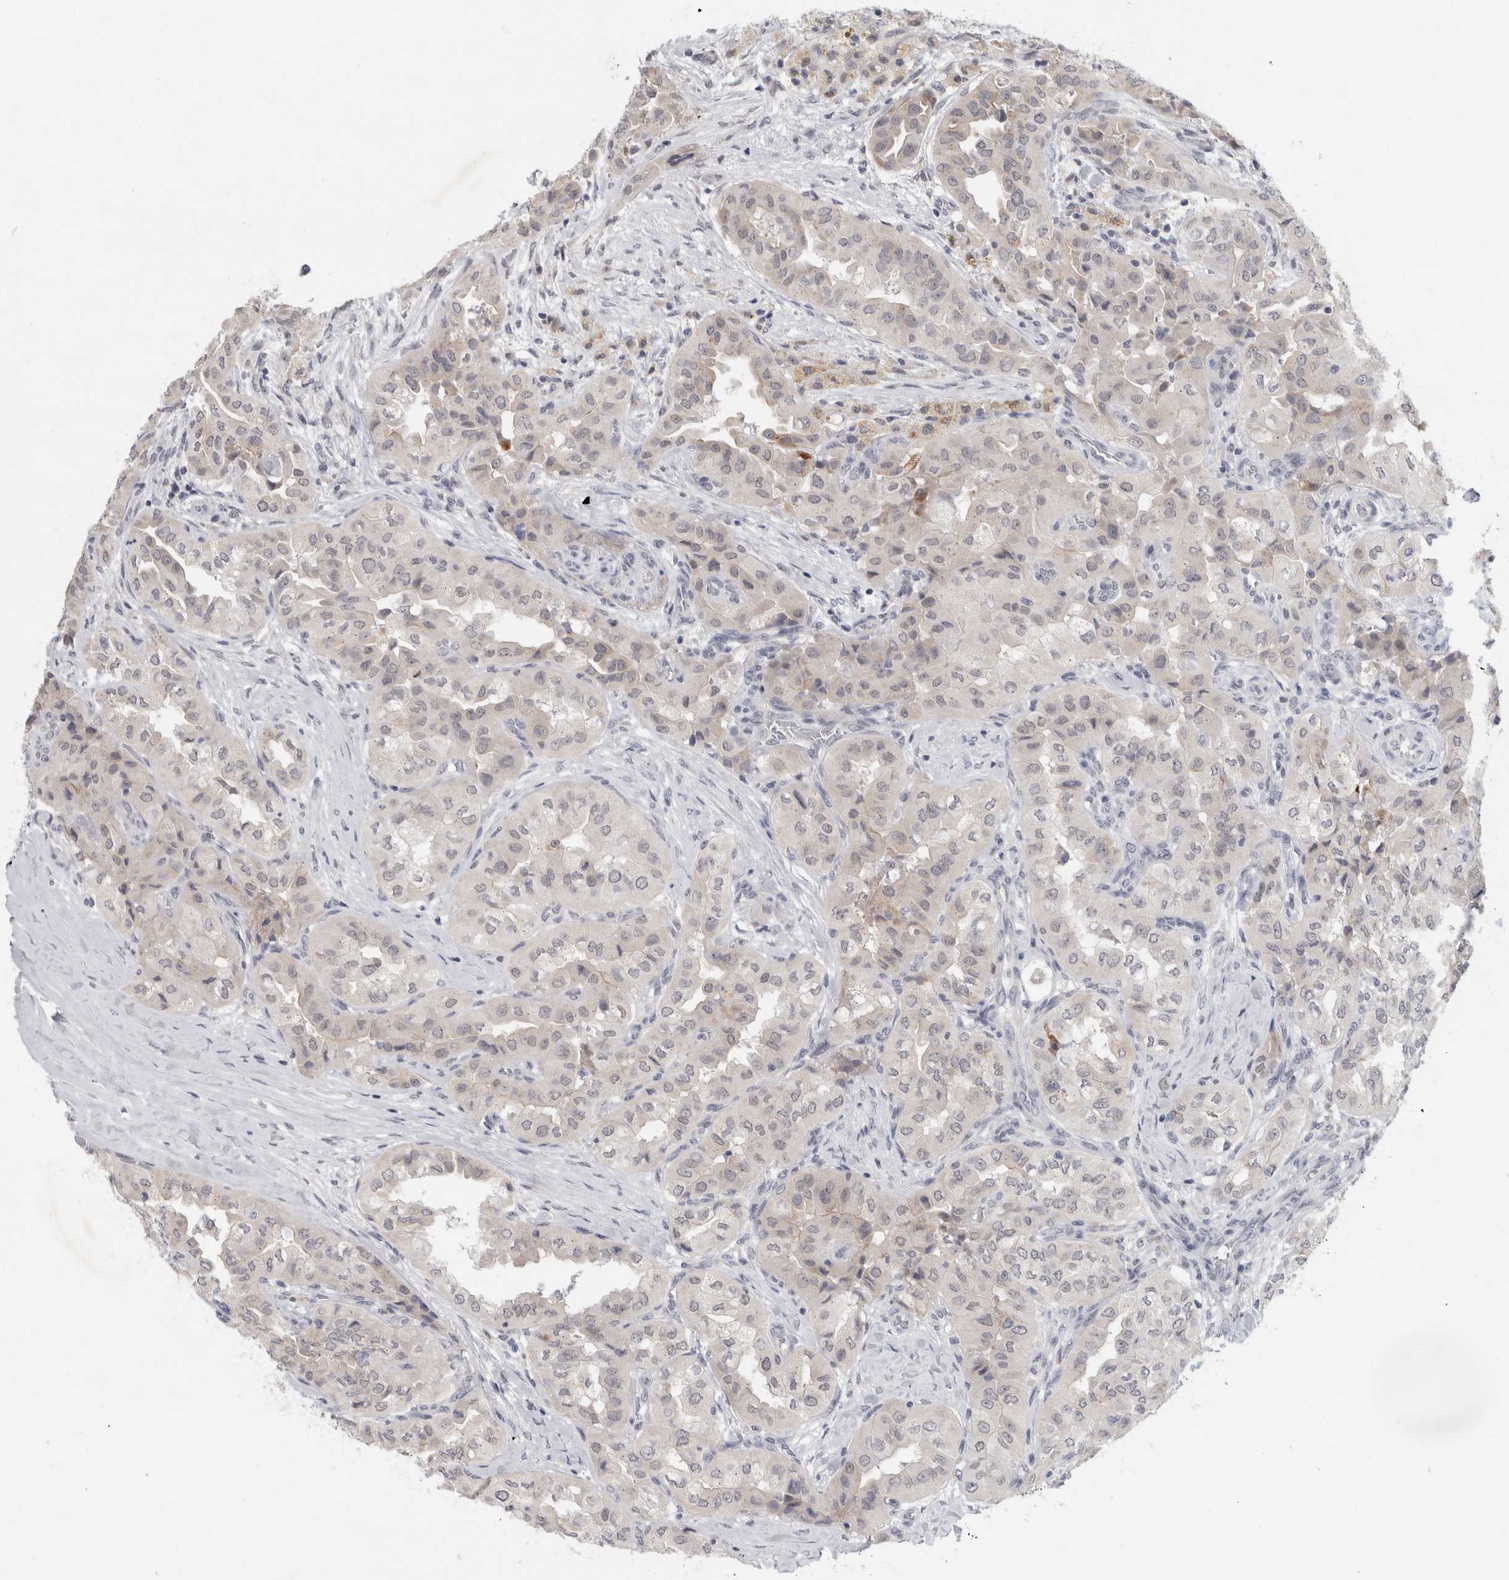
{"staining": {"intensity": "negative", "quantity": "none", "location": "none"}, "tissue": "thyroid cancer", "cell_type": "Tumor cells", "image_type": "cancer", "snomed": [{"axis": "morphology", "description": "Papillary adenocarcinoma, NOS"}, {"axis": "topography", "description": "Thyroid gland"}], "caption": "DAB (3,3'-diaminobenzidine) immunohistochemical staining of thyroid cancer shows no significant staining in tumor cells.", "gene": "NIPA1", "patient": {"sex": "female", "age": 59}}